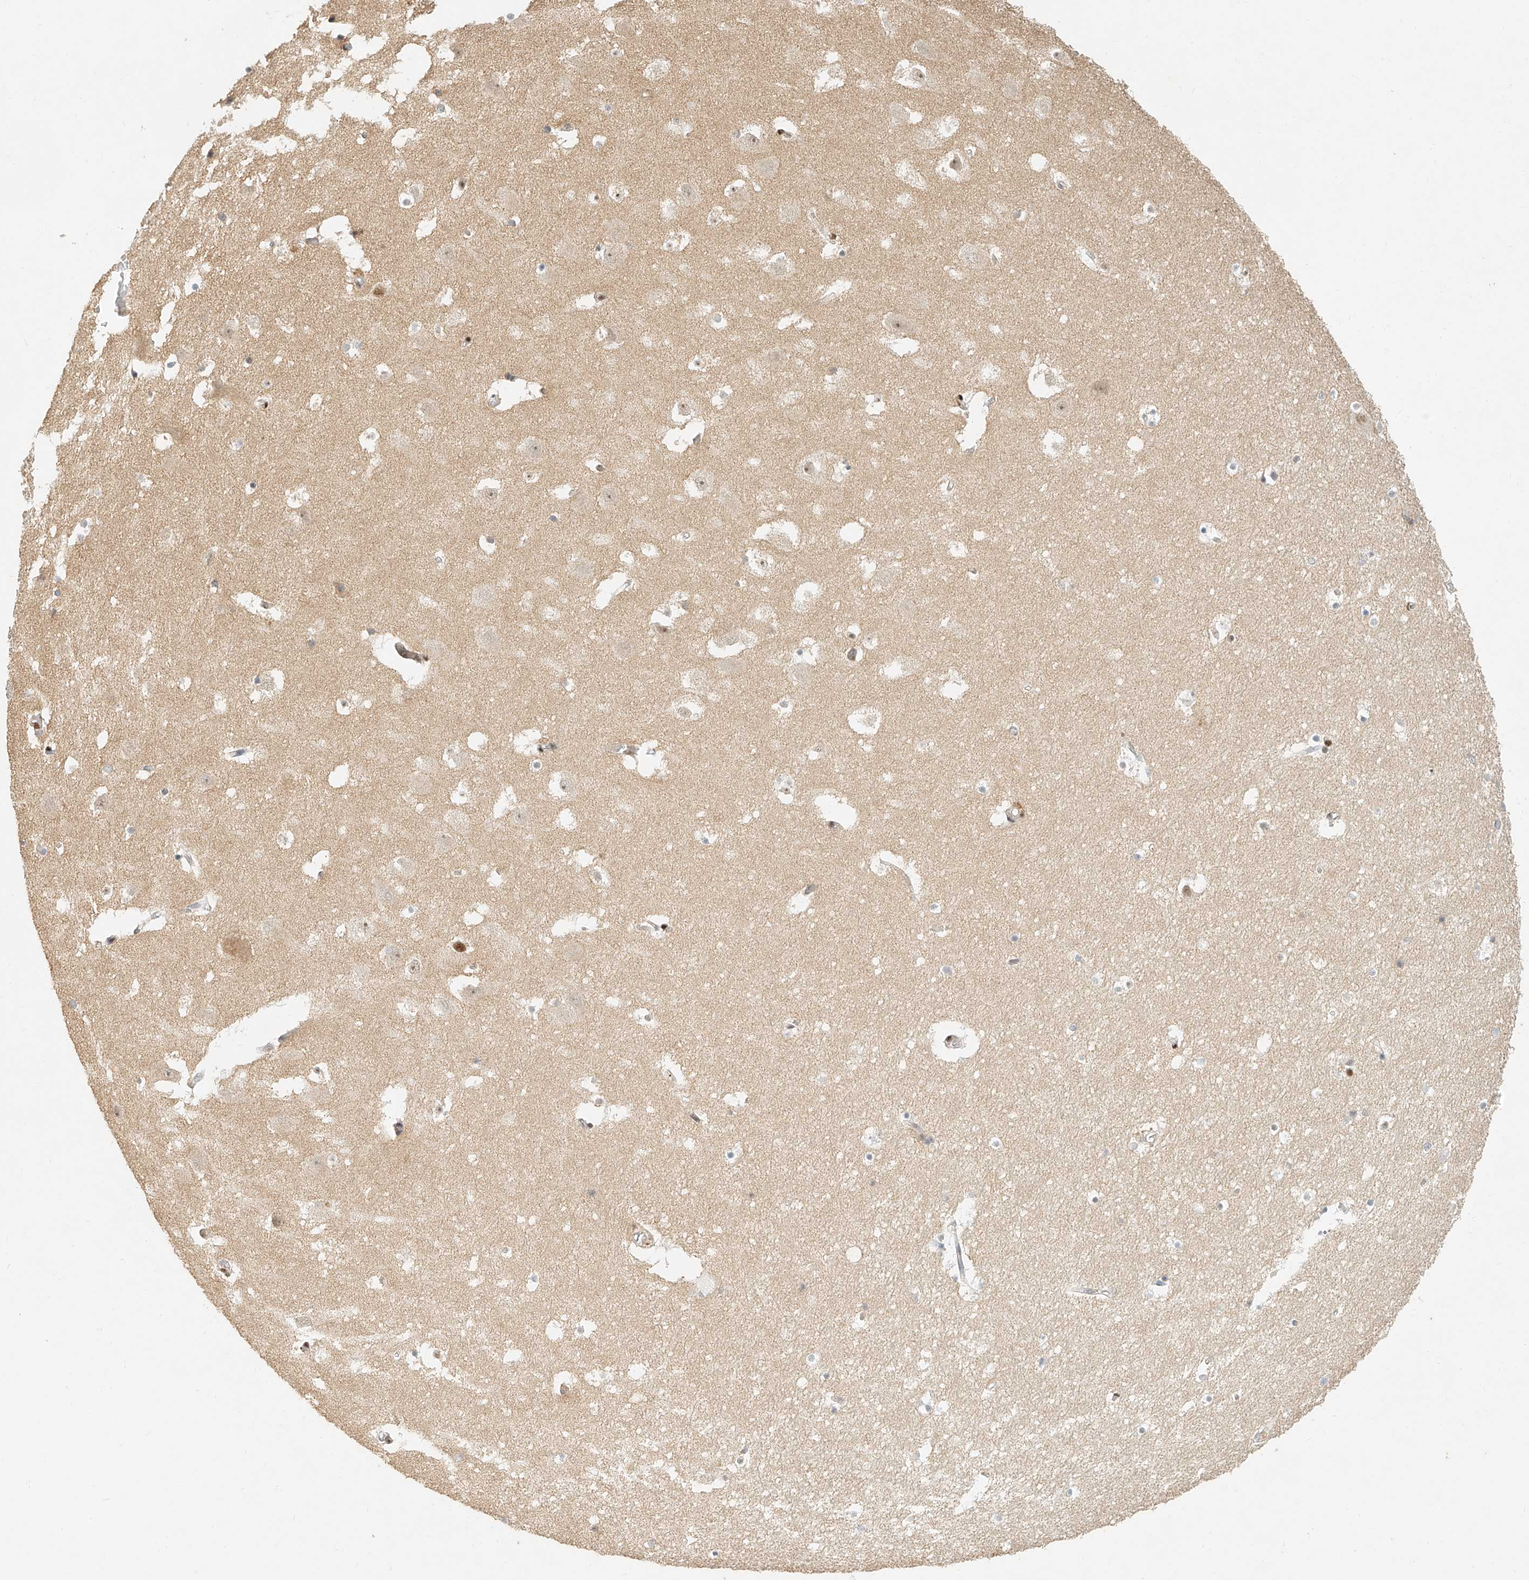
{"staining": {"intensity": "moderate", "quantity": "<25%", "location": "nuclear"}, "tissue": "hippocampus", "cell_type": "Glial cells", "image_type": "normal", "snomed": [{"axis": "morphology", "description": "Normal tissue, NOS"}, {"axis": "topography", "description": "Hippocampus"}], "caption": "DAB (3,3'-diaminobenzidine) immunohistochemical staining of benign human hippocampus shows moderate nuclear protein positivity in about <25% of glial cells. The staining was performed using DAB (3,3'-diaminobenzidine), with brown indicating positive protein expression. Nuclei are stained blue with hematoxylin.", "gene": "CXorf58", "patient": {"sex": "female", "age": 52}}